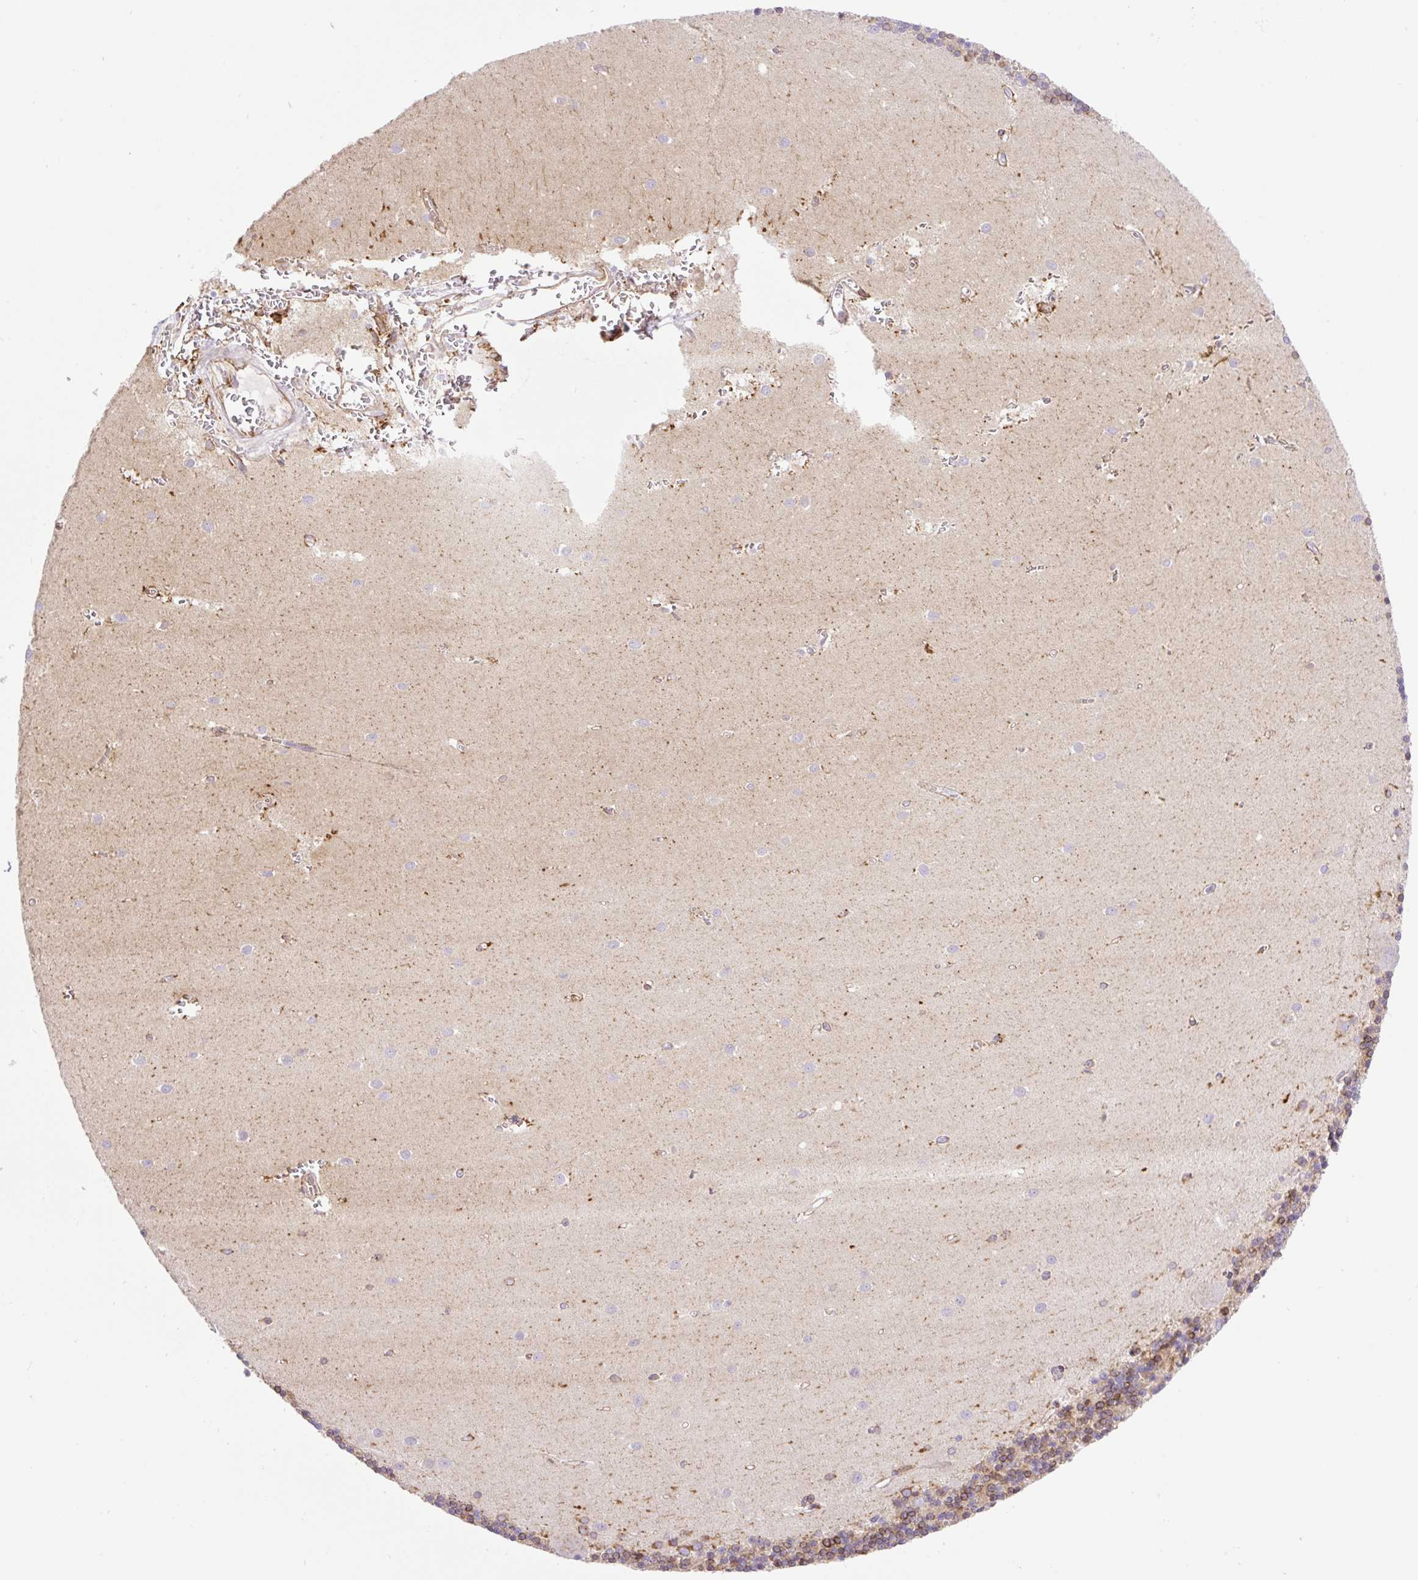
{"staining": {"intensity": "moderate", "quantity": "25%-75%", "location": "cytoplasmic/membranous"}, "tissue": "cerebellum", "cell_type": "Cells in granular layer", "image_type": "normal", "snomed": [{"axis": "morphology", "description": "Normal tissue, NOS"}, {"axis": "topography", "description": "Cerebellum"}], "caption": "This image demonstrates immunohistochemistry staining of benign cerebellum, with medium moderate cytoplasmic/membranous expression in approximately 25%-75% of cells in granular layer.", "gene": "RAB30", "patient": {"sex": "male", "age": 54}}